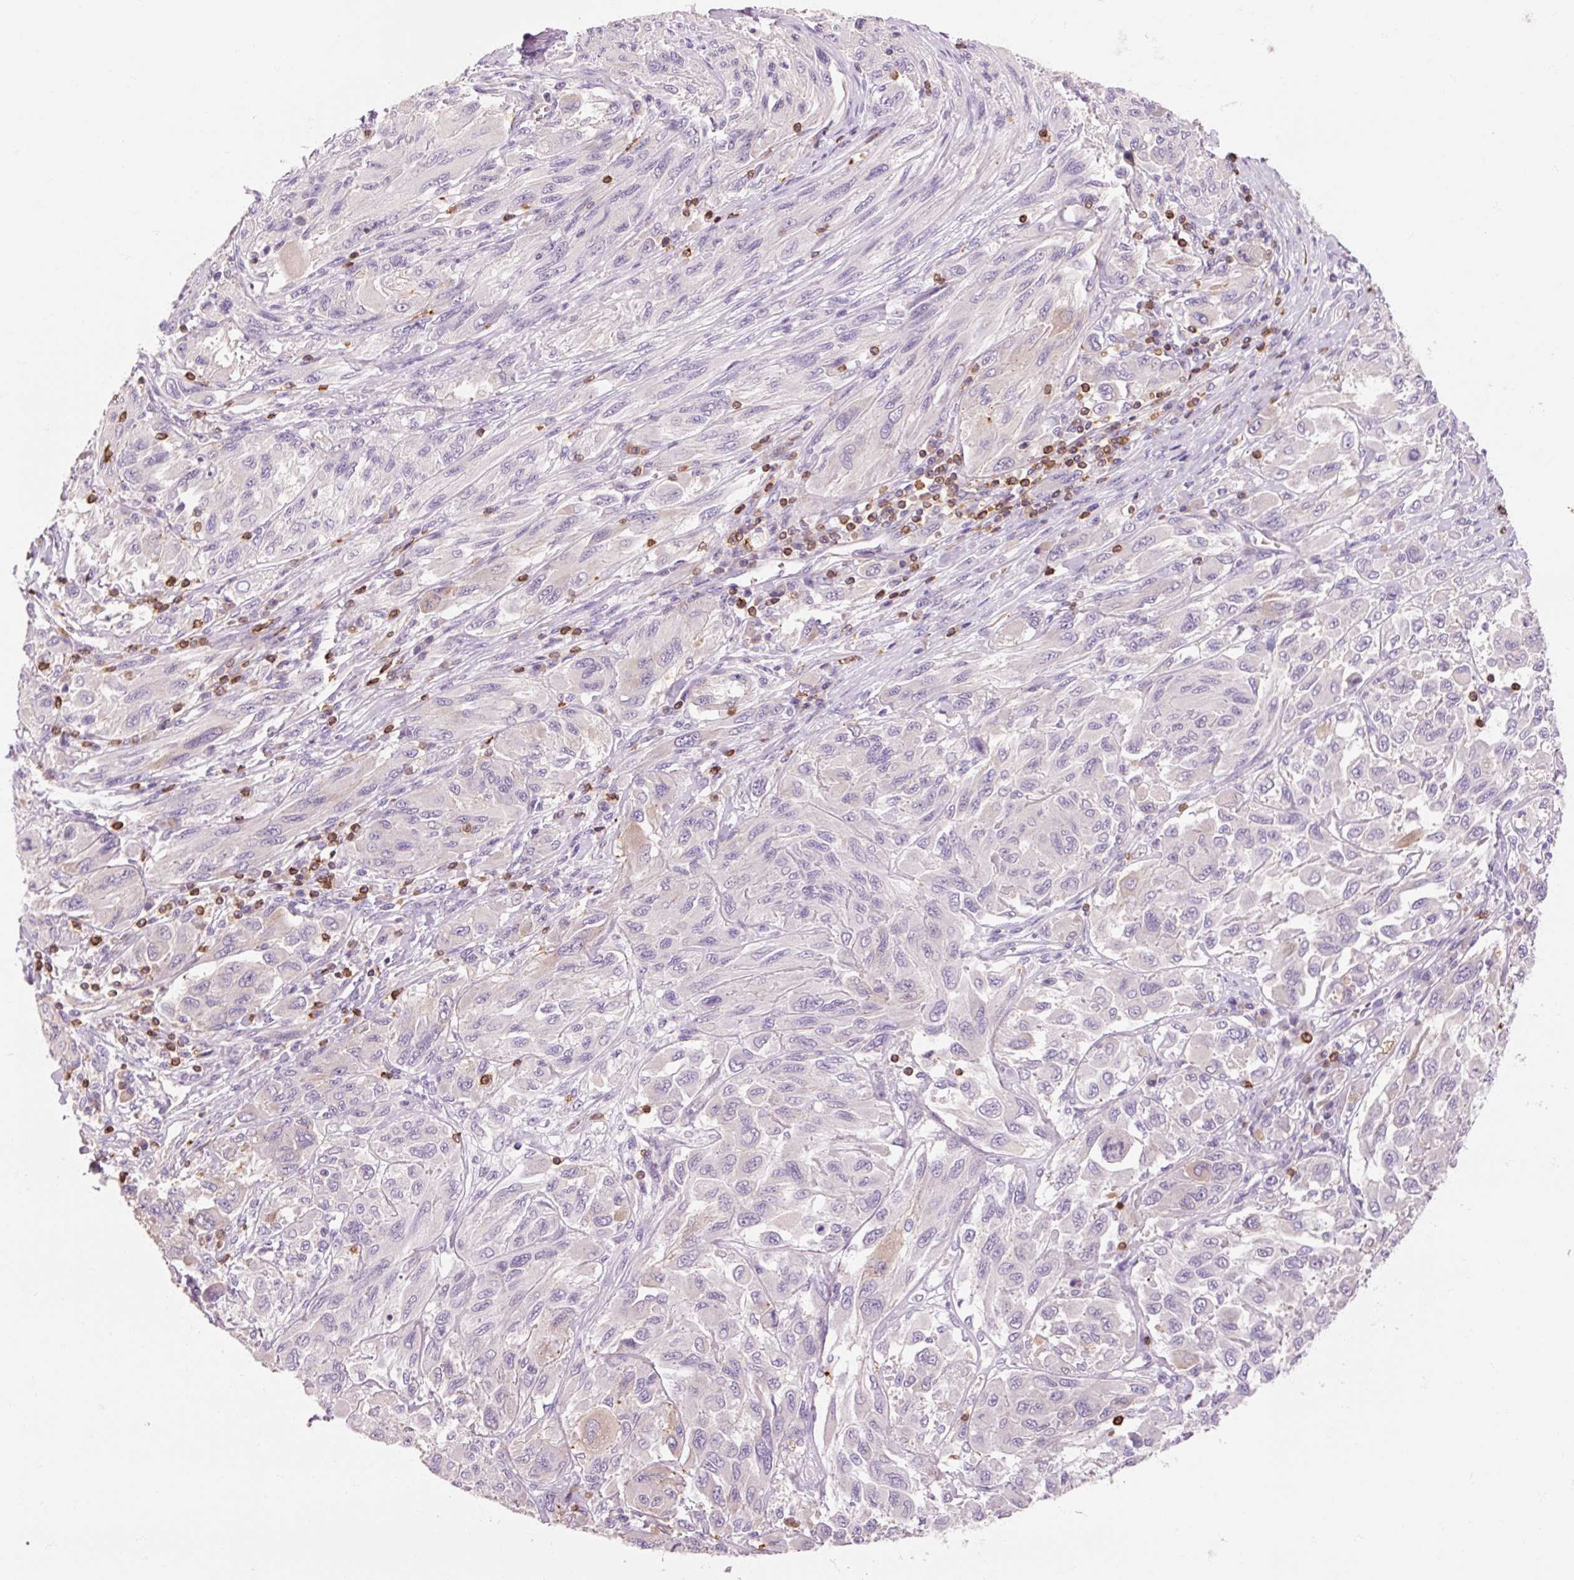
{"staining": {"intensity": "negative", "quantity": "none", "location": "none"}, "tissue": "melanoma", "cell_type": "Tumor cells", "image_type": "cancer", "snomed": [{"axis": "morphology", "description": "Malignant melanoma, NOS"}, {"axis": "topography", "description": "Skin"}], "caption": "The micrograph displays no significant expression in tumor cells of melanoma.", "gene": "OR8K1", "patient": {"sex": "female", "age": 91}}